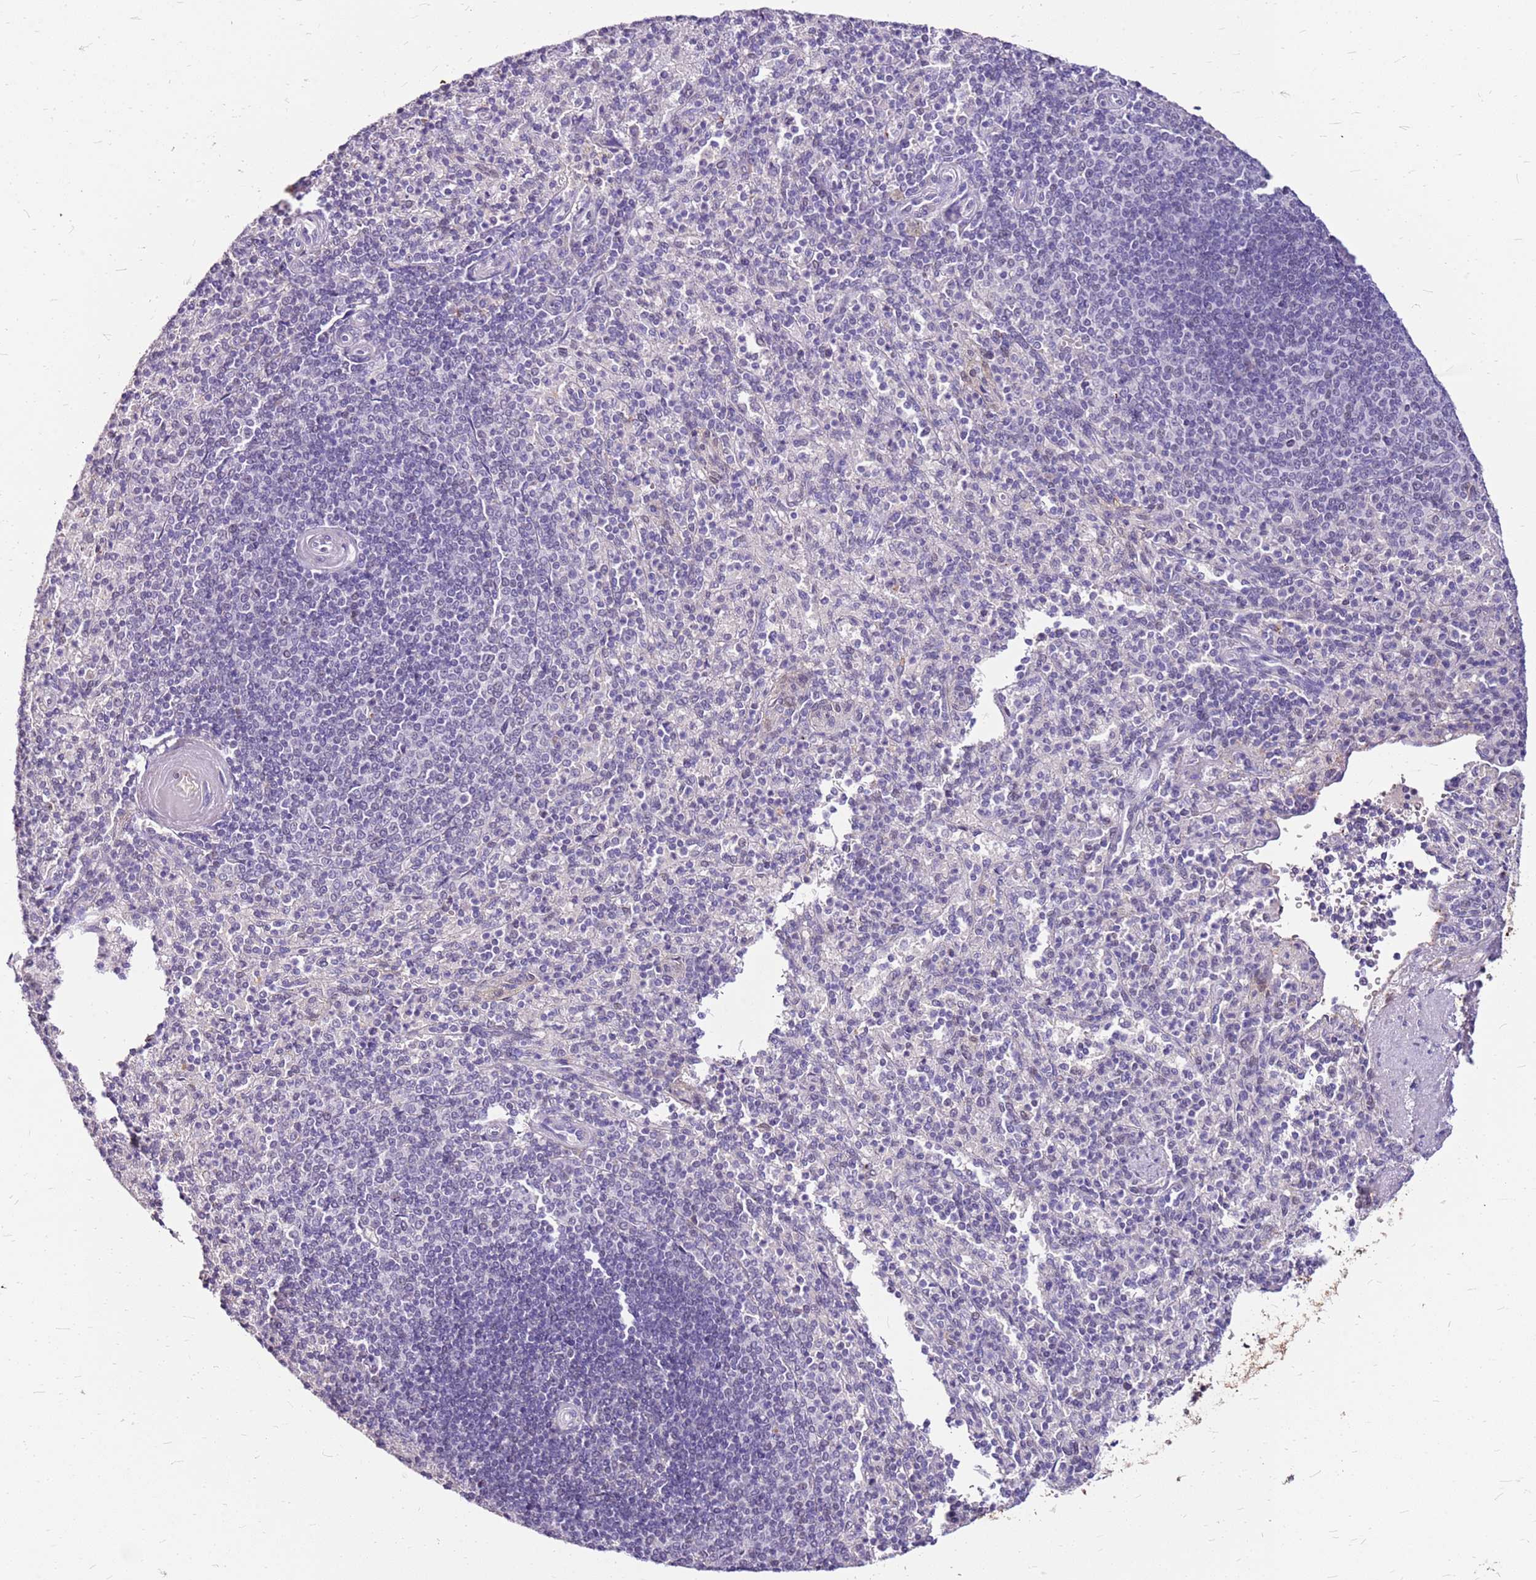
{"staining": {"intensity": "weak", "quantity": "<25%", "location": "nuclear"}, "tissue": "spleen", "cell_type": "Cells in red pulp", "image_type": "normal", "snomed": [{"axis": "morphology", "description": "Normal tissue, NOS"}, {"axis": "topography", "description": "Spleen"}], "caption": "This is a micrograph of IHC staining of benign spleen, which shows no expression in cells in red pulp. Brightfield microscopy of IHC stained with DAB (3,3'-diaminobenzidine) (brown) and hematoxylin (blue), captured at high magnification.", "gene": "ALDH1A3", "patient": {"sex": "male", "age": 82}}